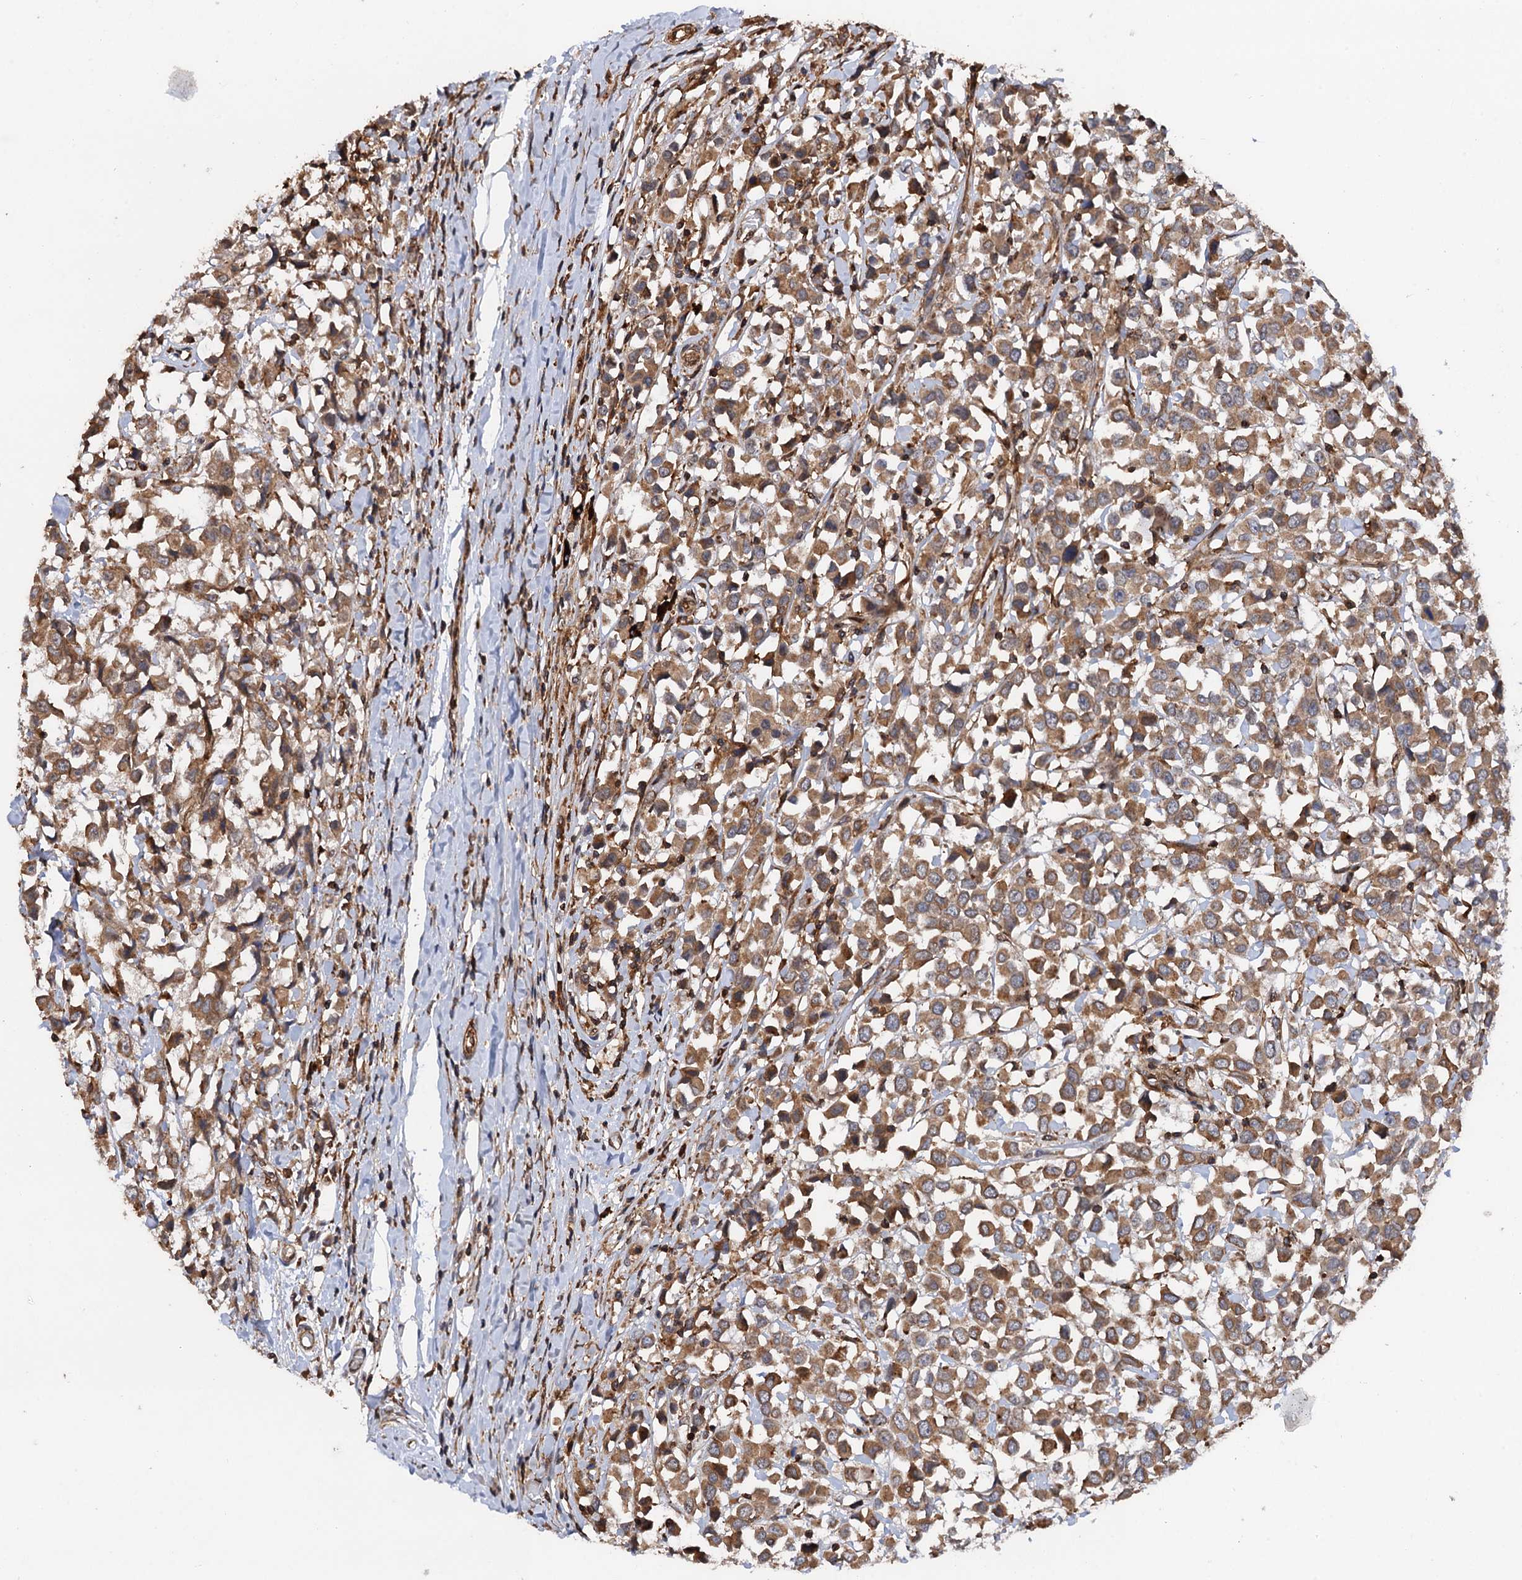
{"staining": {"intensity": "moderate", "quantity": ">75%", "location": "cytoplasmic/membranous"}, "tissue": "breast cancer", "cell_type": "Tumor cells", "image_type": "cancer", "snomed": [{"axis": "morphology", "description": "Duct carcinoma"}, {"axis": "topography", "description": "Breast"}], "caption": "Immunohistochemical staining of human breast cancer (invasive ductal carcinoma) displays medium levels of moderate cytoplasmic/membranous protein staining in approximately >75% of tumor cells.", "gene": "BORA", "patient": {"sex": "female", "age": 61}}